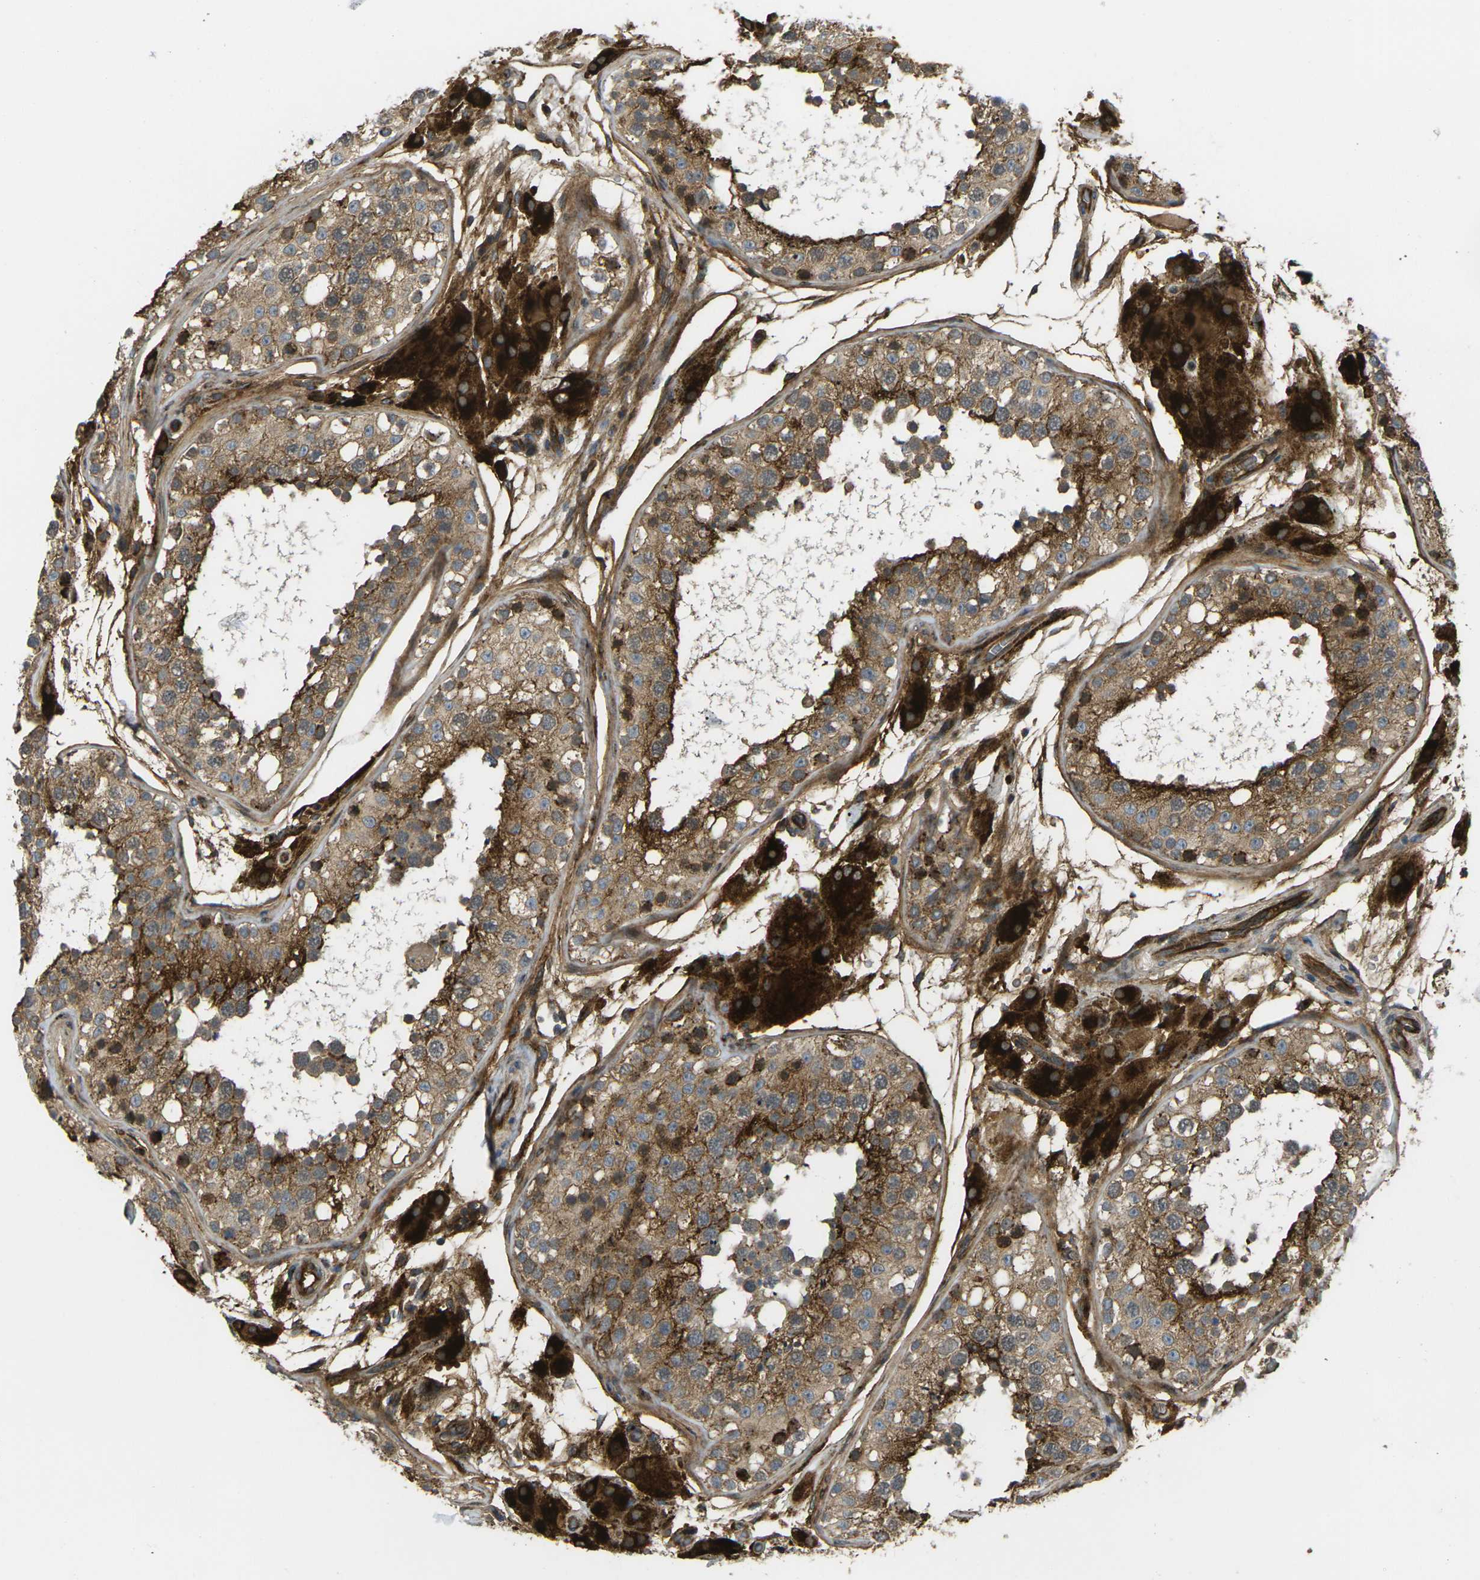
{"staining": {"intensity": "moderate", "quantity": ">75%", "location": "cytoplasmic/membranous"}, "tissue": "testis", "cell_type": "Cells in seminiferous ducts", "image_type": "normal", "snomed": [{"axis": "morphology", "description": "Normal tissue, NOS"}, {"axis": "topography", "description": "Testis"}], "caption": "Cells in seminiferous ducts show medium levels of moderate cytoplasmic/membranous positivity in approximately >75% of cells in unremarkable human testis. (IHC, brightfield microscopy, high magnification).", "gene": "ECE1", "patient": {"sex": "male", "age": 26}}